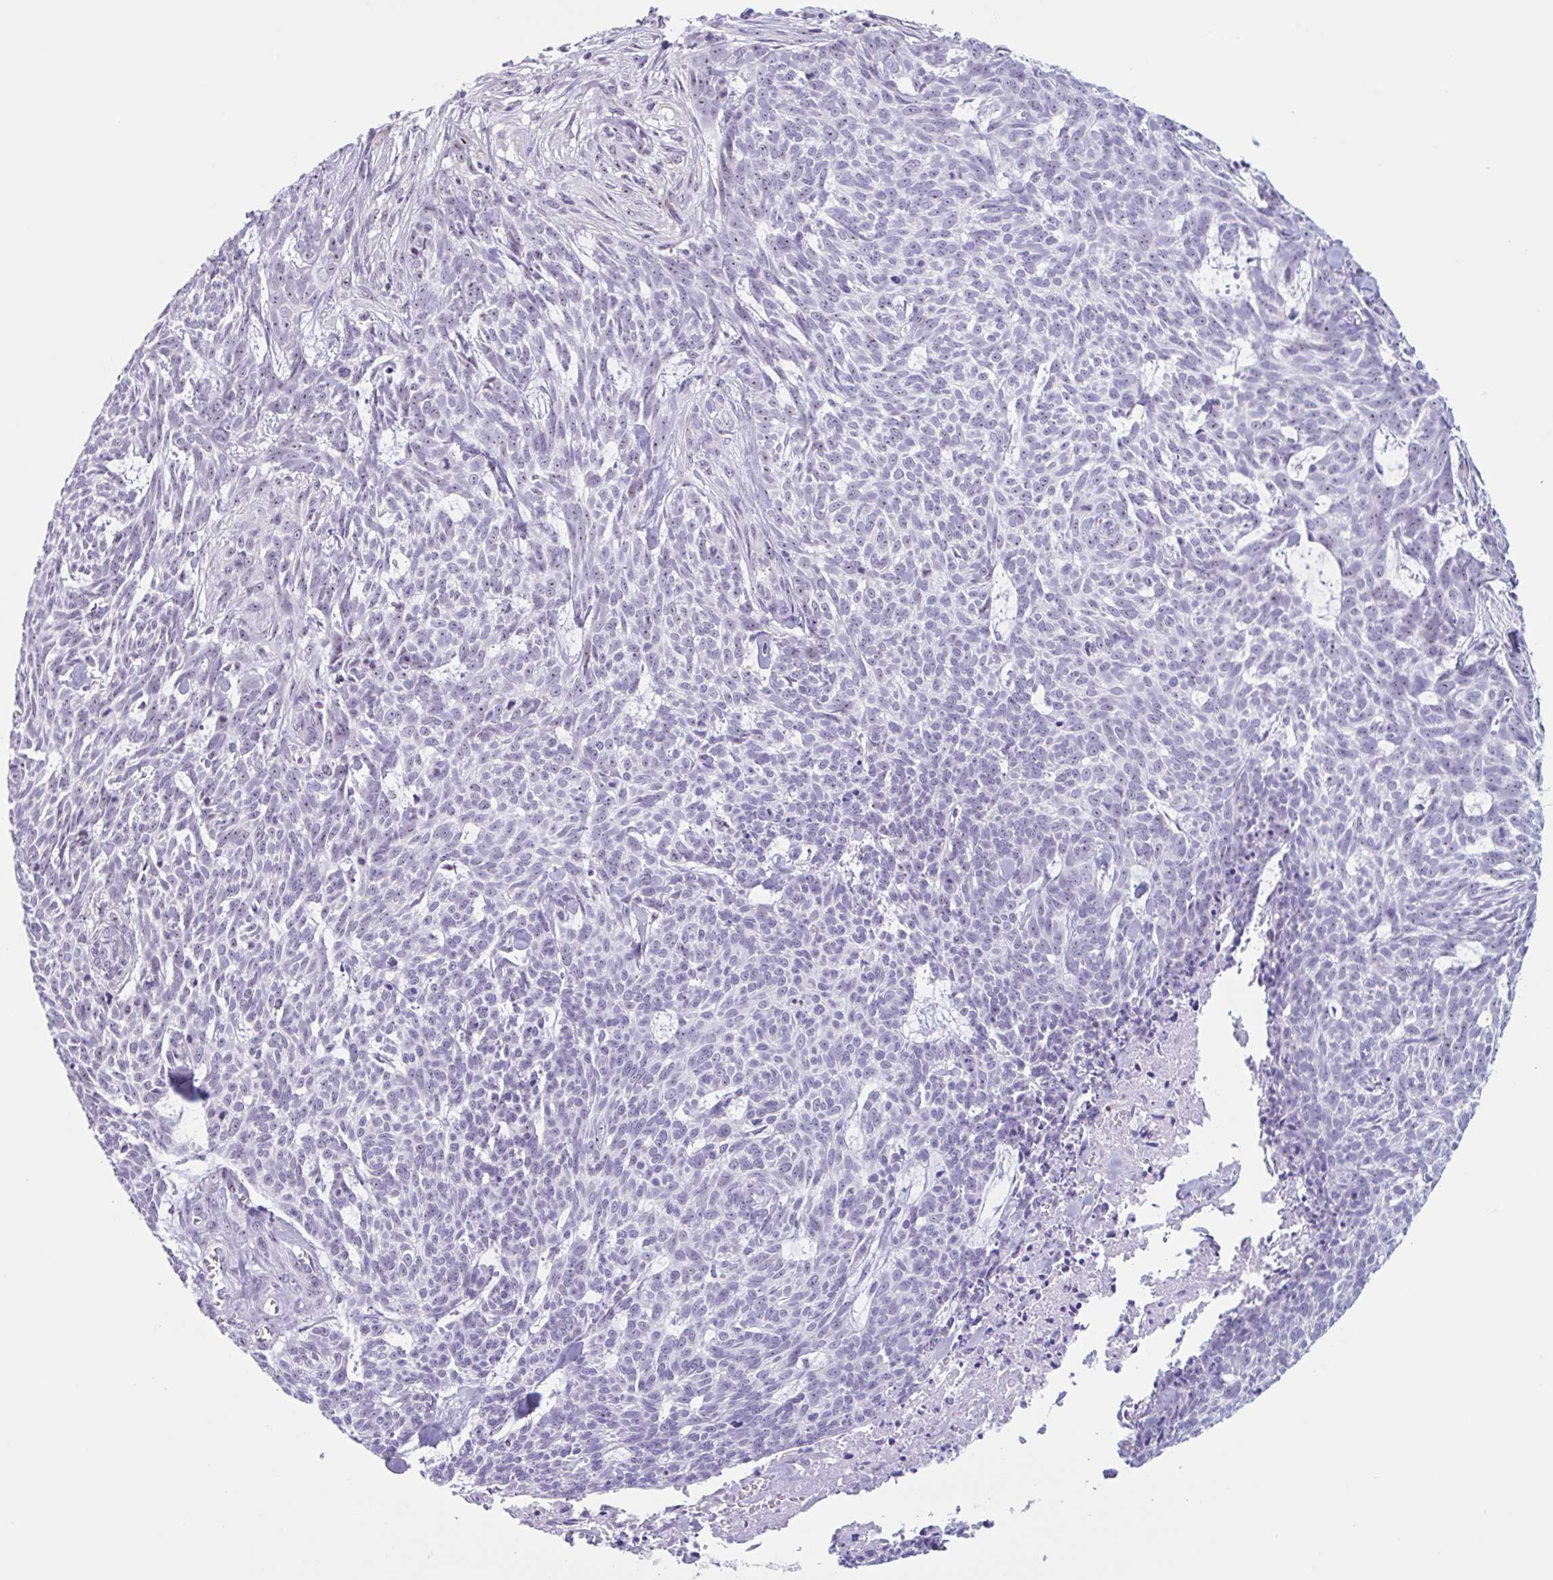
{"staining": {"intensity": "weak", "quantity": "25%-75%", "location": "nuclear"}, "tissue": "skin cancer", "cell_type": "Tumor cells", "image_type": "cancer", "snomed": [{"axis": "morphology", "description": "Basal cell carcinoma"}, {"axis": "topography", "description": "Skin"}], "caption": "Brown immunohistochemical staining in basal cell carcinoma (skin) exhibits weak nuclear staining in approximately 25%-75% of tumor cells. (Stains: DAB in brown, nuclei in blue, Microscopy: brightfield microscopy at high magnification).", "gene": "LENG9", "patient": {"sex": "female", "age": 93}}